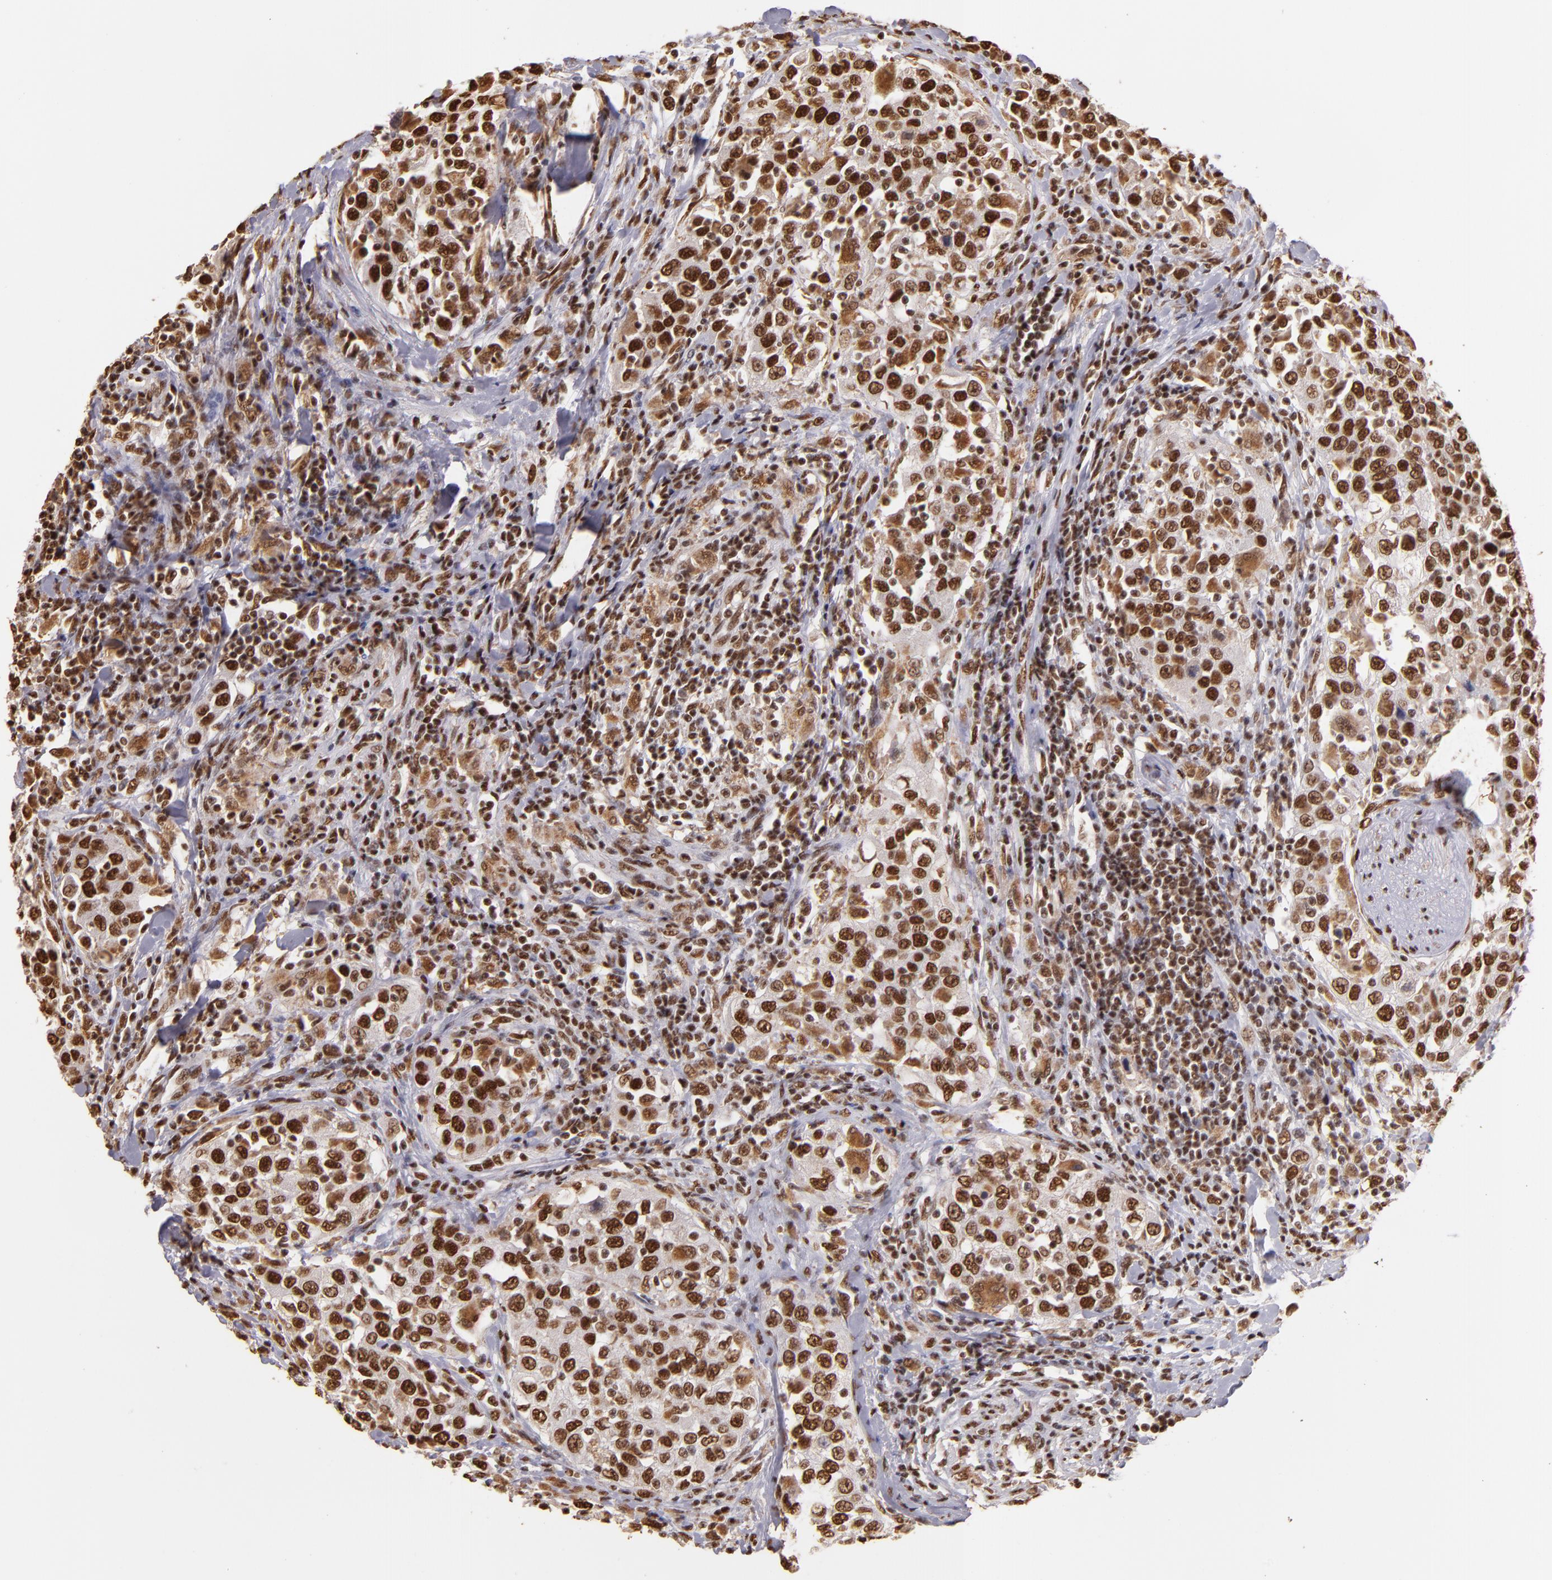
{"staining": {"intensity": "strong", "quantity": ">75%", "location": "cytoplasmic/membranous,nuclear"}, "tissue": "urothelial cancer", "cell_type": "Tumor cells", "image_type": "cancer", "snomed": [{"axis": "morphology", "description": "Urothelial carcinoma, High grade"}, {"axis": "topography", "description": "Urinary bladder"}], "caption": "The image reveals staining of urothelial cancer, revealing strong cytoplasmic/membranous and nuclear protein expression (brown color) within tumor cells.", "gene": "SP1", "patient": {"sex": "female", "age": 80}}